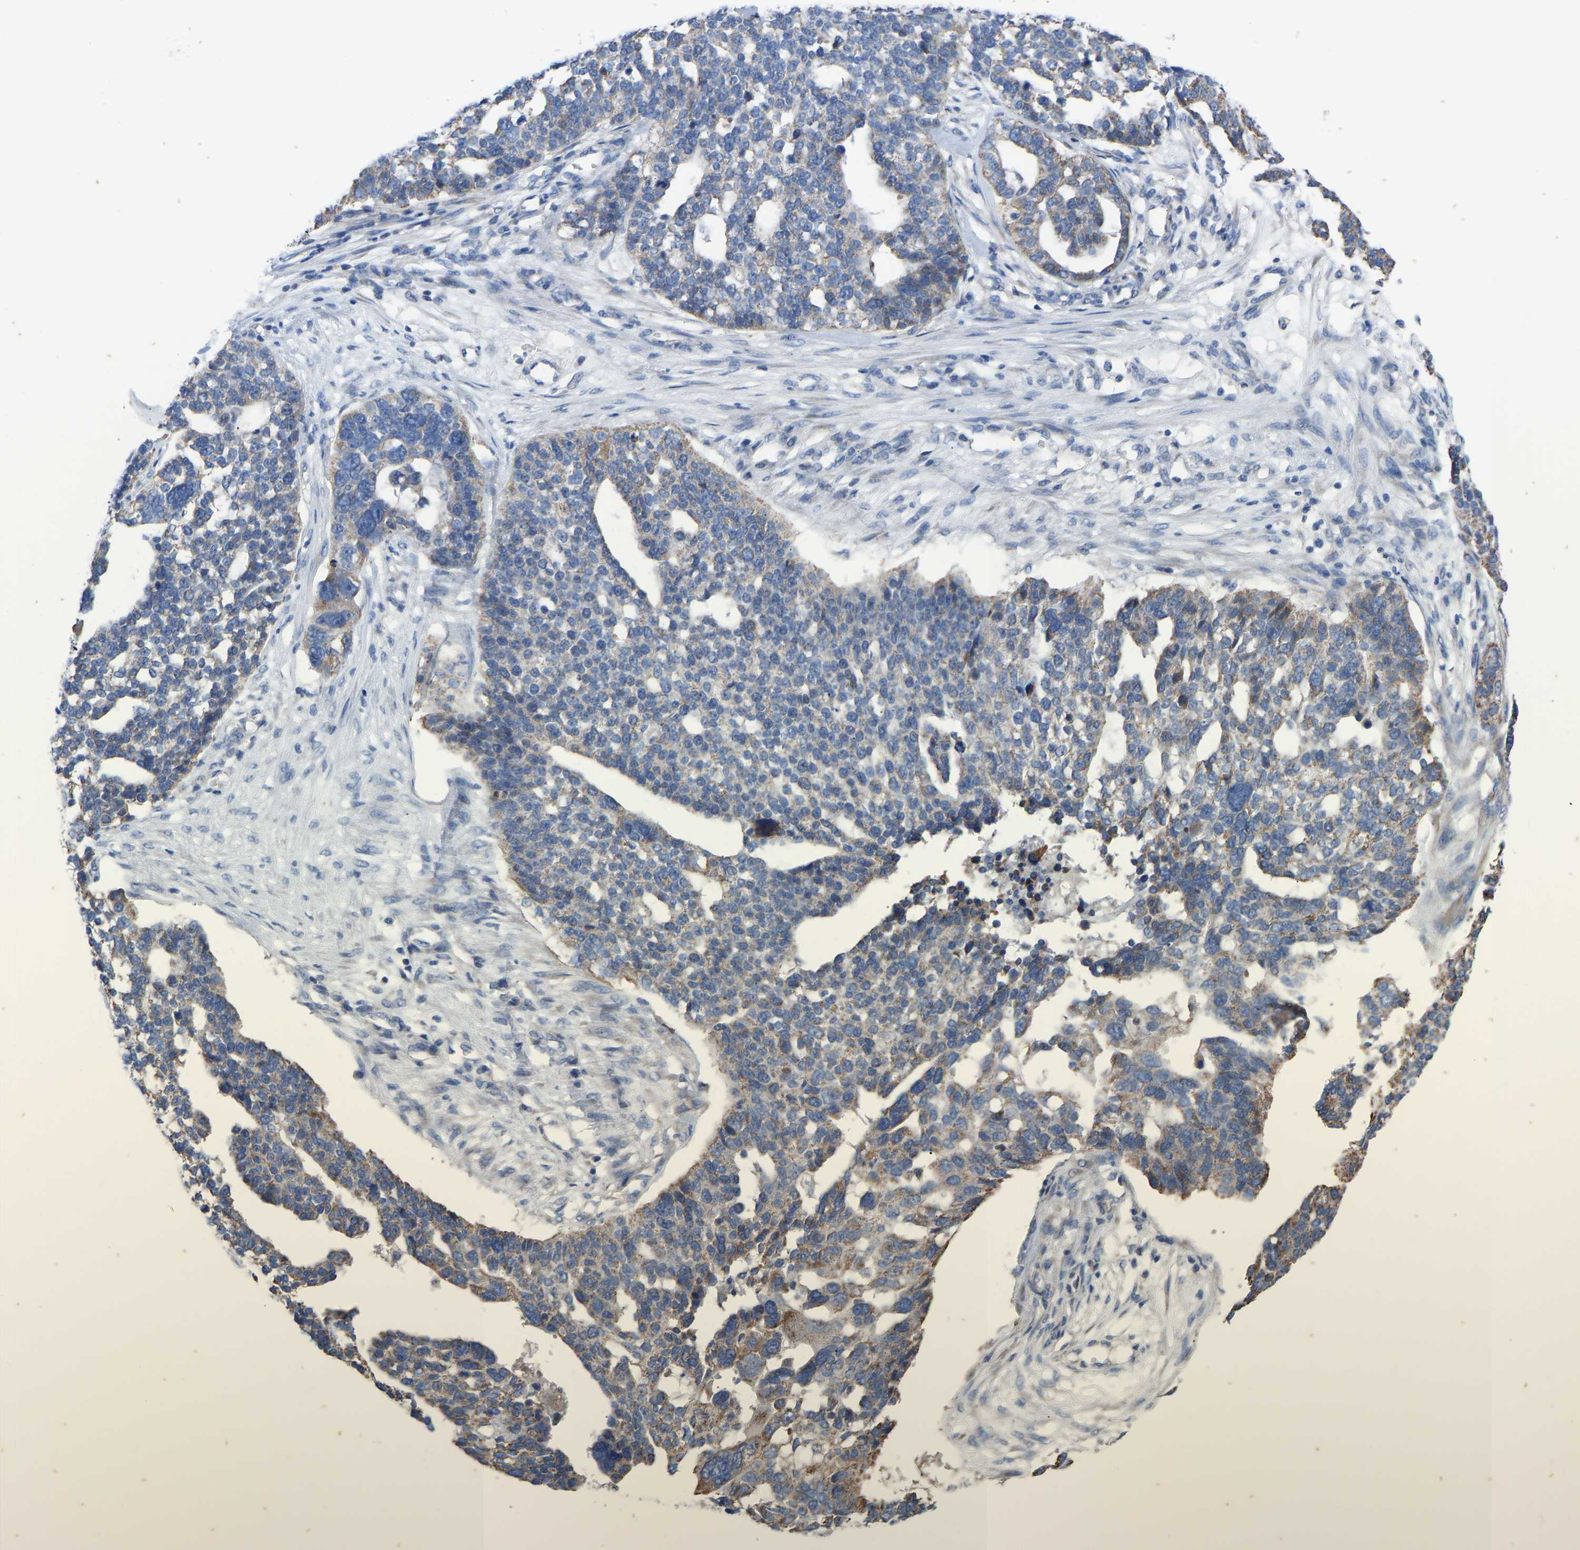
{"staining": {"intensity": "moderate", "quantity": "25%-75%", "location": "cytoplasmic/membranous"}, "tissue": "ovarian cancer", "cell_type": "Tumor cells", "image_type": "cancer", "snomed": [{"axis": "morphology", "description": "Cystadenocarcinoma, serous, NOS"}, {"axis": "topography", "description": "Ovary"}], "caption": "This is a micrograph of immunohistochemistry (IHC) staining of ovarian serous cystadenocarcinoma, which shows moderate expression in the cytoplasmic/membranous of tumor cells.", "gene": "OLIG2", "patient": {"sex": "female", "age": 59}}